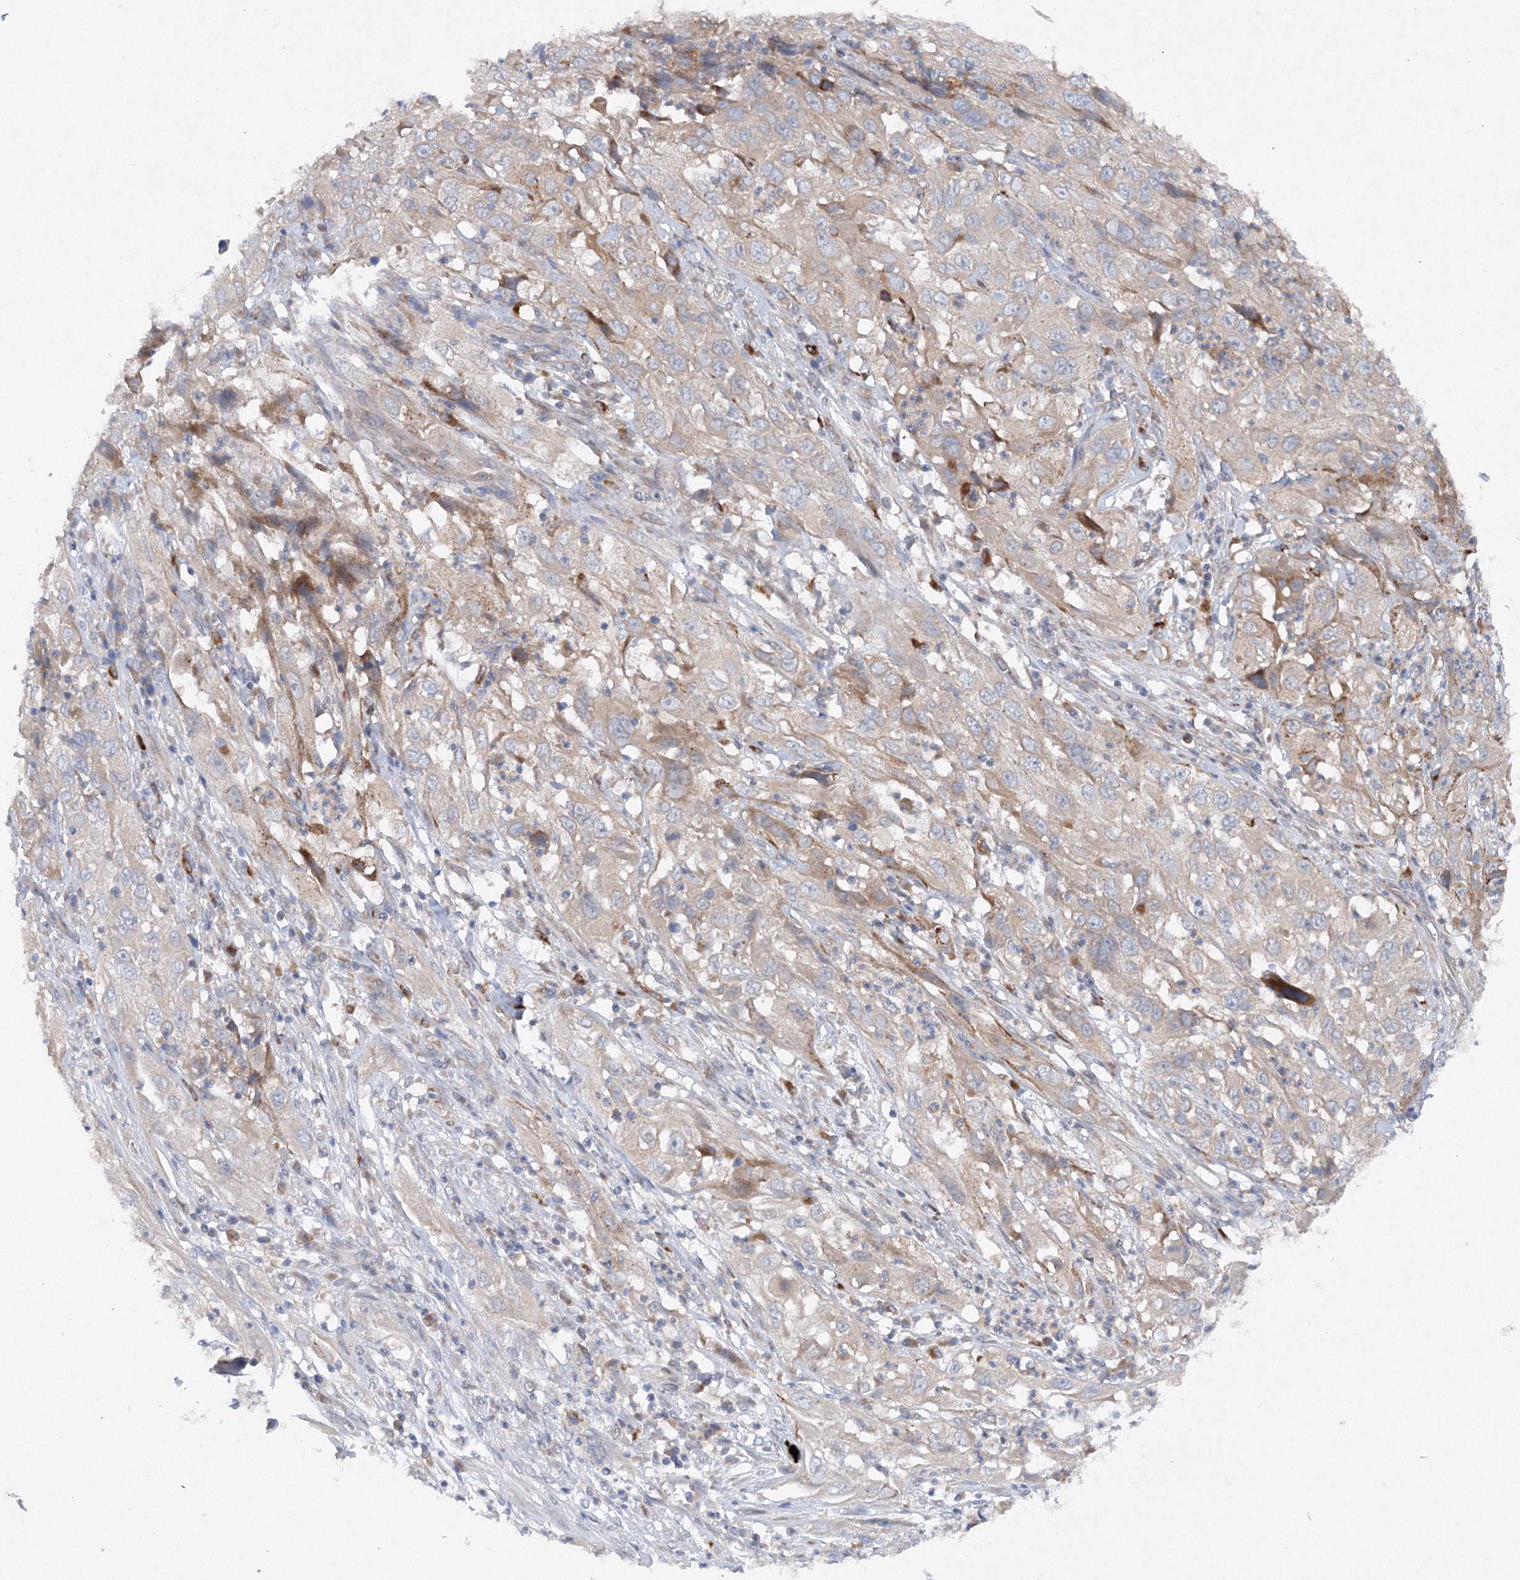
{"staining": {"intensity": "weak", "quantity": "<25%", "location": "cytoplasmic/membranous"}, "tissue": "cervical cancer", "cell_type": "Tumor cells", "image_type": "cancer", "snomed": [{"axis": "morphology", "description": "Squamous cell carcinoma, NOS"}, {"axis": "topography", "description": "Cervix"}], "caption": "Cervical cancer was stained to show a protein in brown. There is no significant positivity in tumor cells.", "gene": "SLC36A1", "patient": {"sex": "female", "age": 32}}